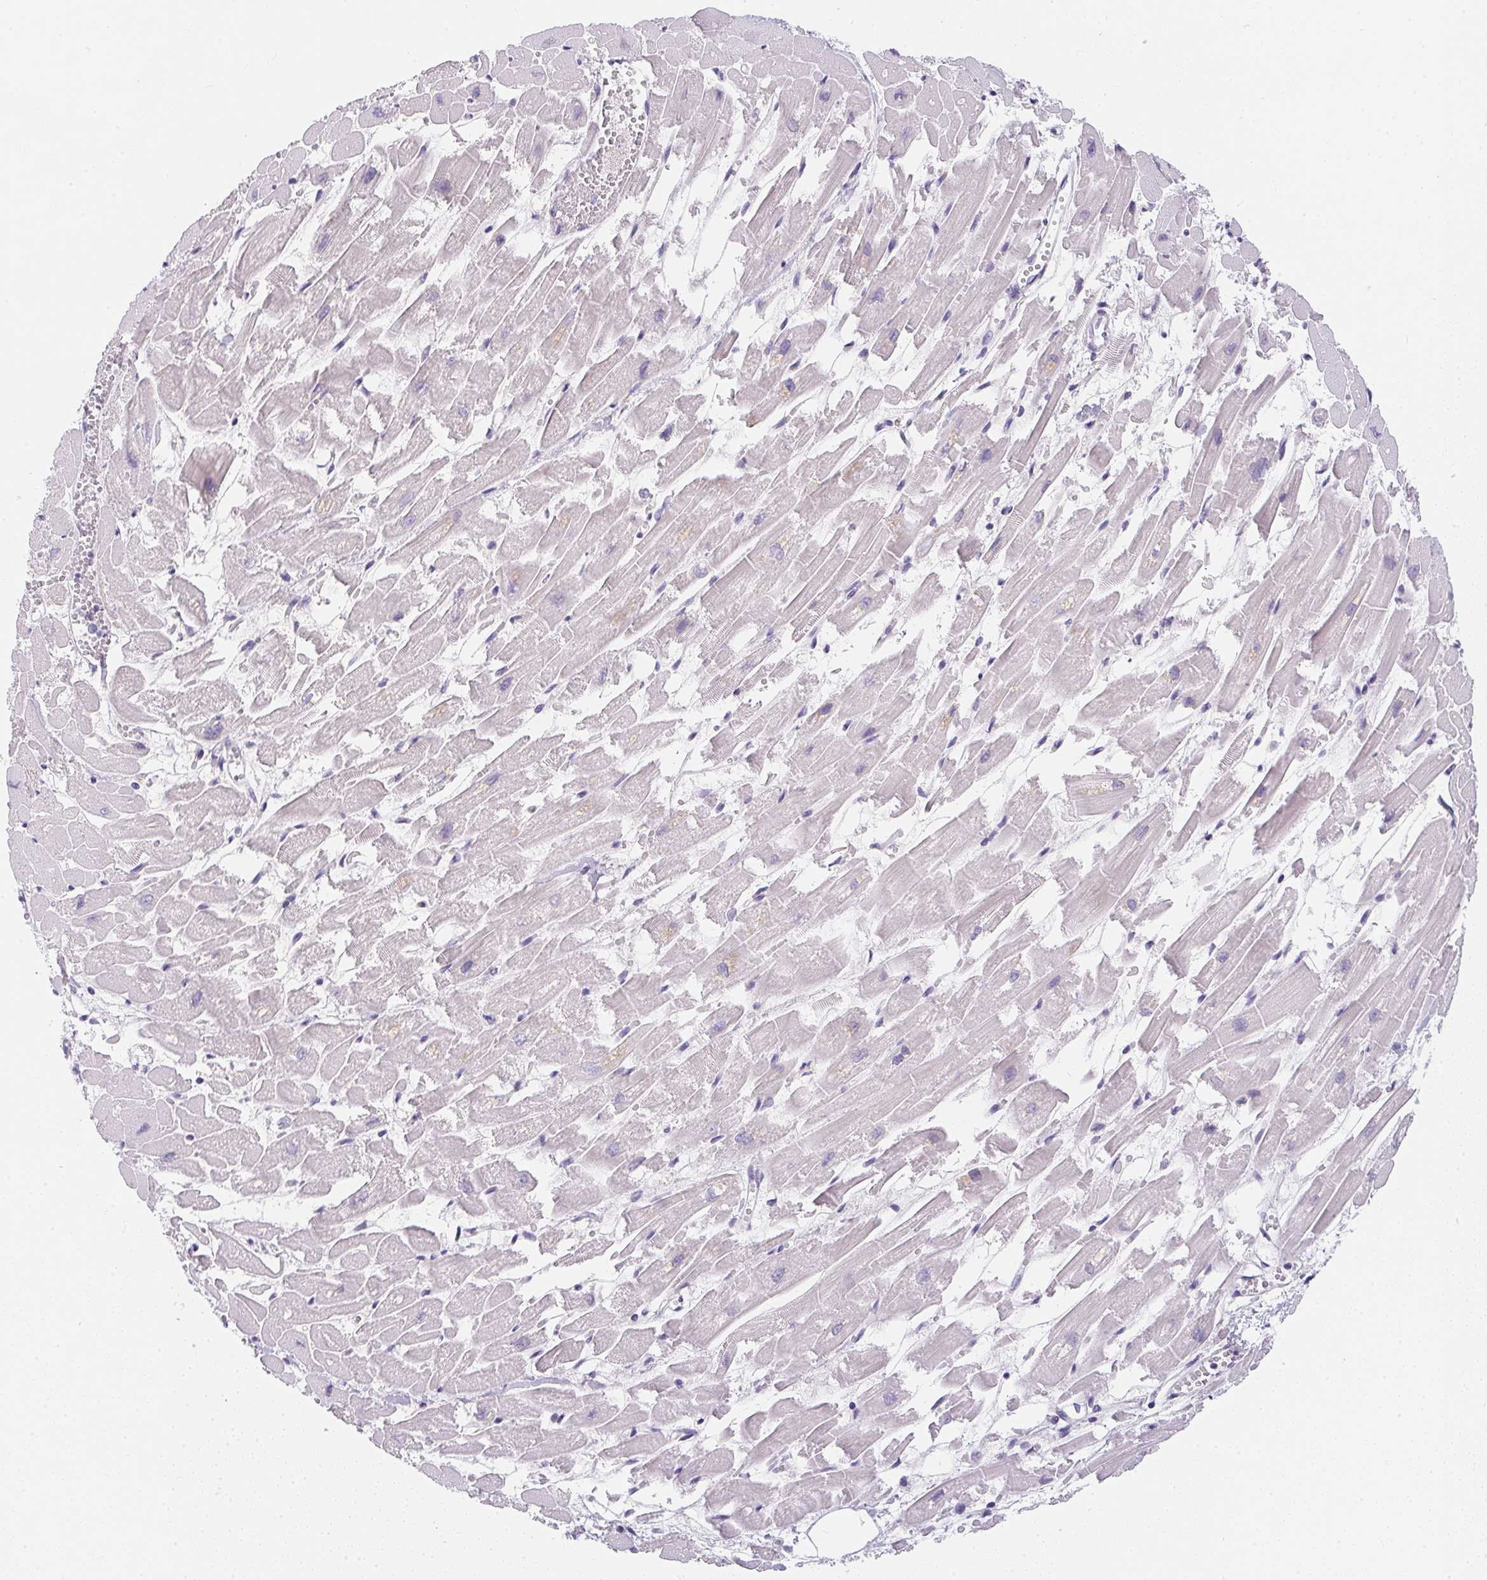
{"staining": {"intensity": "weak", "quantity": "25%-75%", "location": "cytoplasmic/membranous"}, "tissue": "heart muscle", "cell_type": "Cardiomyocytes", "image_type": "normal", "snomed": [{"axis": "morphology", "description": "Normal tissue, NOS"}, {"axis": "topography", "description": "Heart"}], "caption": "Protein expression analysis of benign human heart muscle reveals weak cytoplasmic/membranous positivity in approximately 25%-75% of cardiomyocytes. The protein of interest is shown in brown color, while the nuclei are stained blue.", "gene": "MAP1A", "patient": {"sex": "female", "age": 52}}